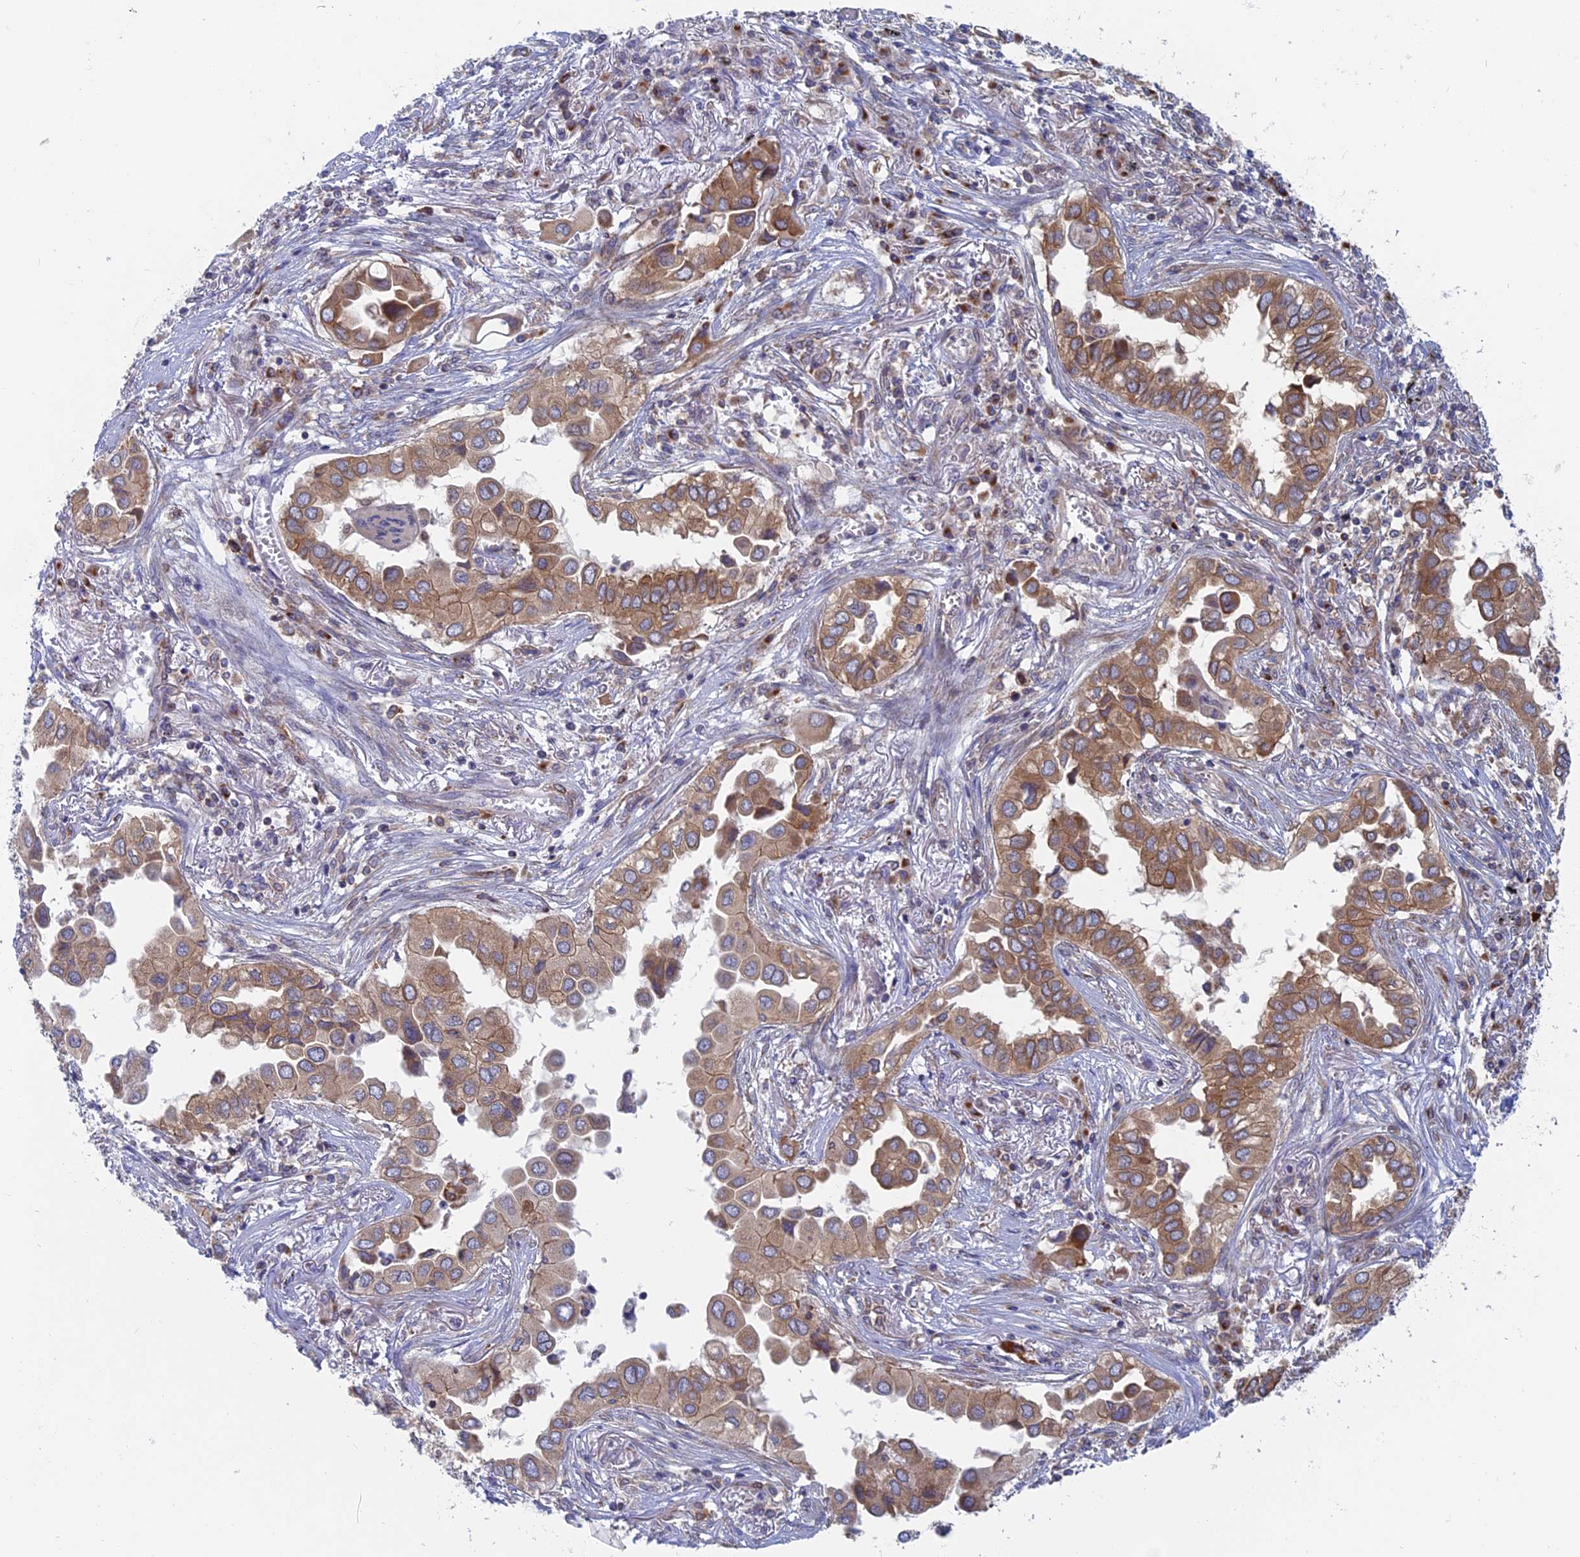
{"staining": {"intensity": "moderate", "quantity": ">75%", "location": "cytoplasmic/membranous"}, "tissue": "lung cancer", "cell_type": "Tumor cells", "image_type": "cancer", "snomed": [{"axis": "morphology", "description": "Adenocarcinoma, NOS"}, {"axis": "topography", "description": "Lung"}], "caption": "The photomicrograph demonstrates immunohistochemical staining of adenocarcinoma (lung). There is moderate cytoplasmic/membranous staining is appreciated in approximately >75% of tumor cells. (brown staining indicates protein expression, while blue staining denotes nuclei).", "gene": "TBC1D30", "patient": {"sex": "female", "age": 76}}